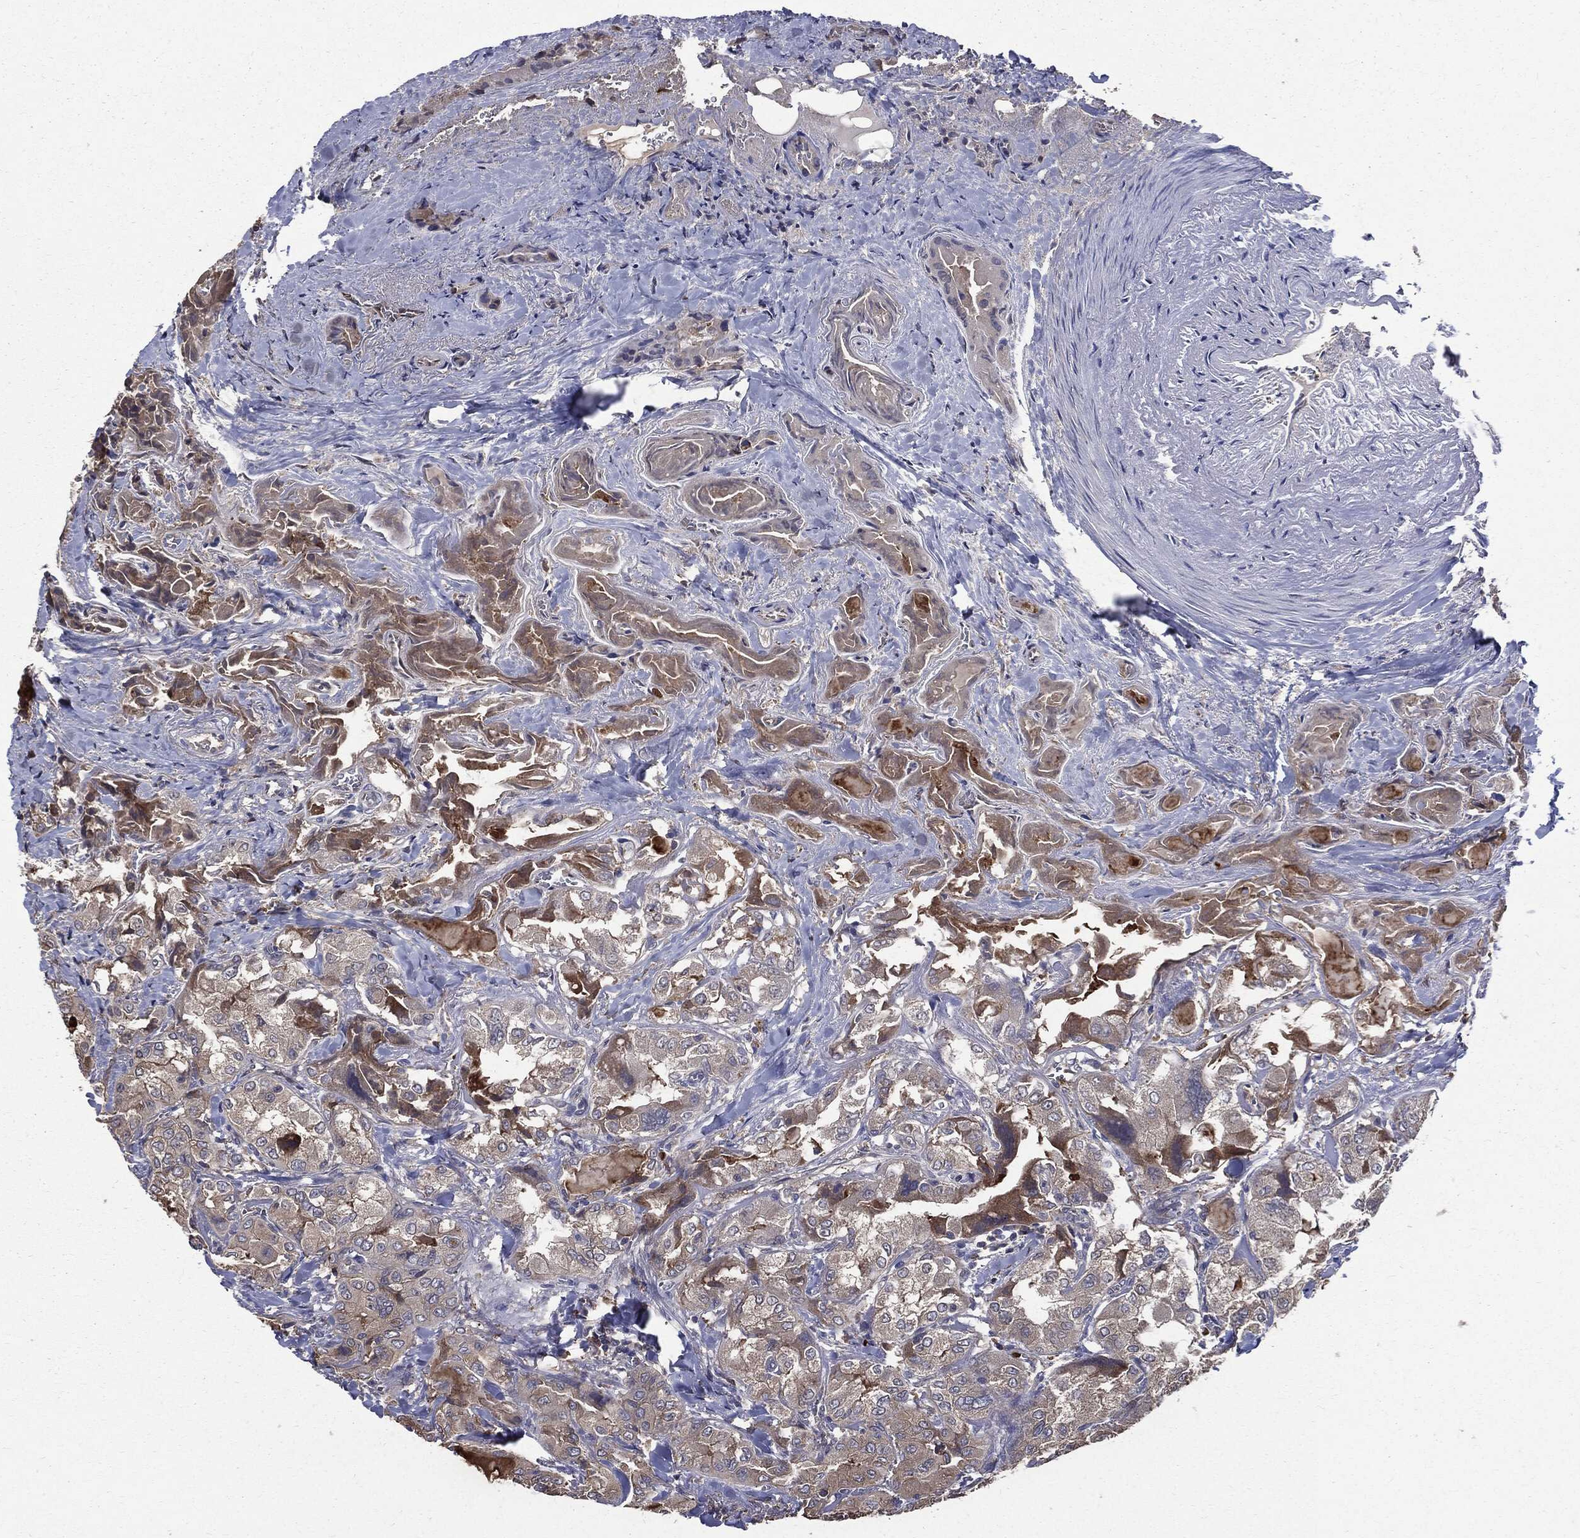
{"staining": {"intensity": "moderate", "quantity": "25%-75%", "location": "cytoplasmic/membranous"}, "tissue": "thyroid cancer", "cell_type": "Tumor cells", "image_type": "cancer", "snomed": [{"axis": "morphology", "description": "Normal tissue, NOS"}, {"axis": "morphology", "description": "Papillary adenocarcinoma, NOS"}, {"axis": "topography", "description": "Thyroid gland"}], "caption": "IHC (DAB (3,3'-diaminobenzidine)) staining of thyroid cancer shows moderate cytoplasmic/membranous protein expression in about 25%-75% of tumor cells.", "gene": "PDCD6IP", "patient": {"sex": "female", "age": 66}}